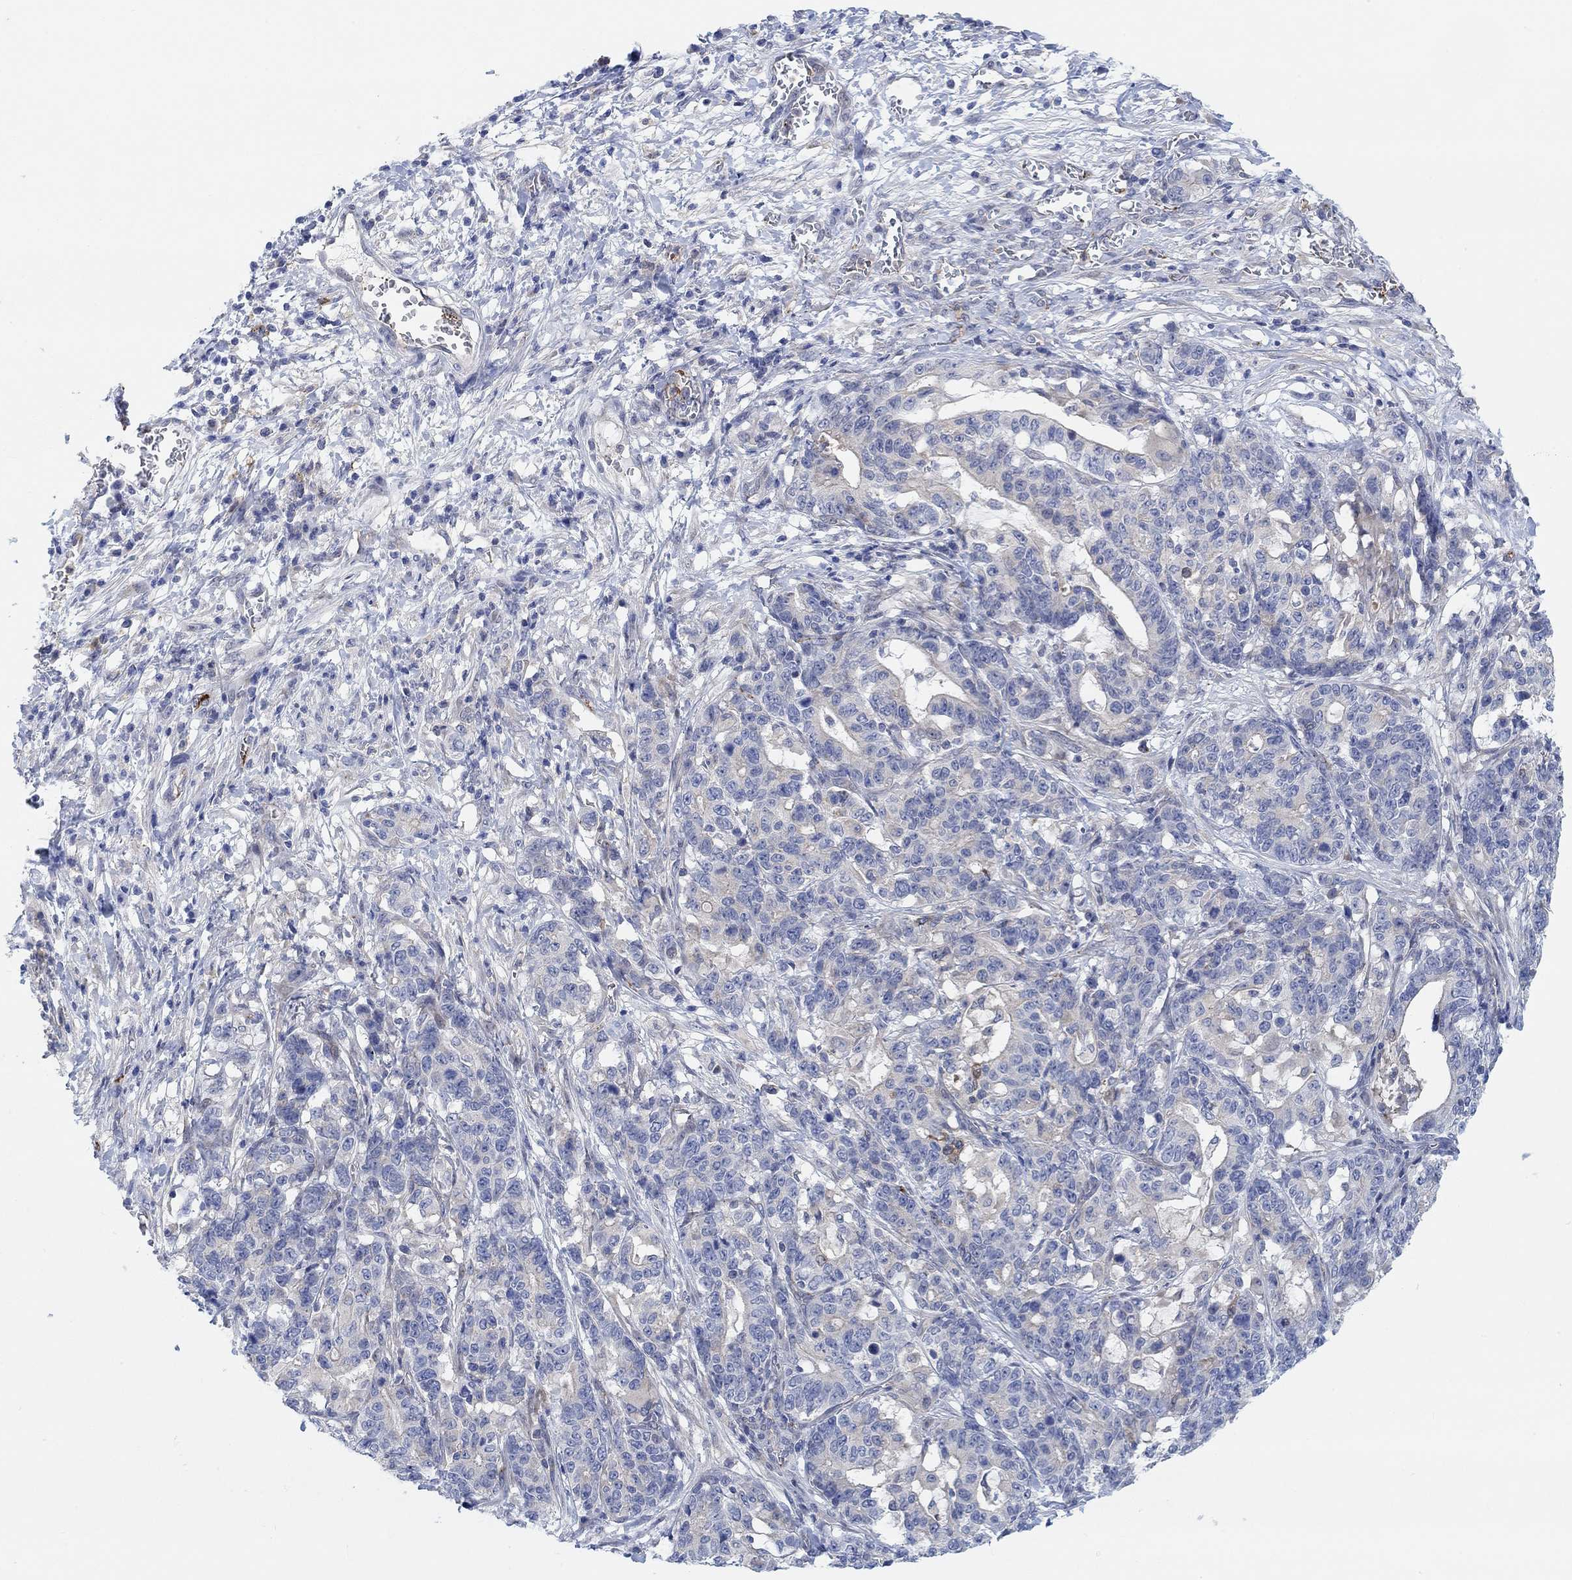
{"staining": {"intensity": "negative", "quantity": "none", "location": "none"}, "tissue": "stomach cancer", "cell_type": "Tumor cells", "image_type": "cancer", "snomed": [{"axis": "morphology", "description": "Normal tissue, NOS"}, {"axis": "morphology", "description": "Adenocarcinoma, NOS"}, {"axis": "topography", "description": "Stomach"}], "caption": "Histopathology image shows no significant protein positivity in tumor cells of stomach adenocarcinoma.", "gene": "PMFBP1", "patient": {"sex": "female", "age": 64}}